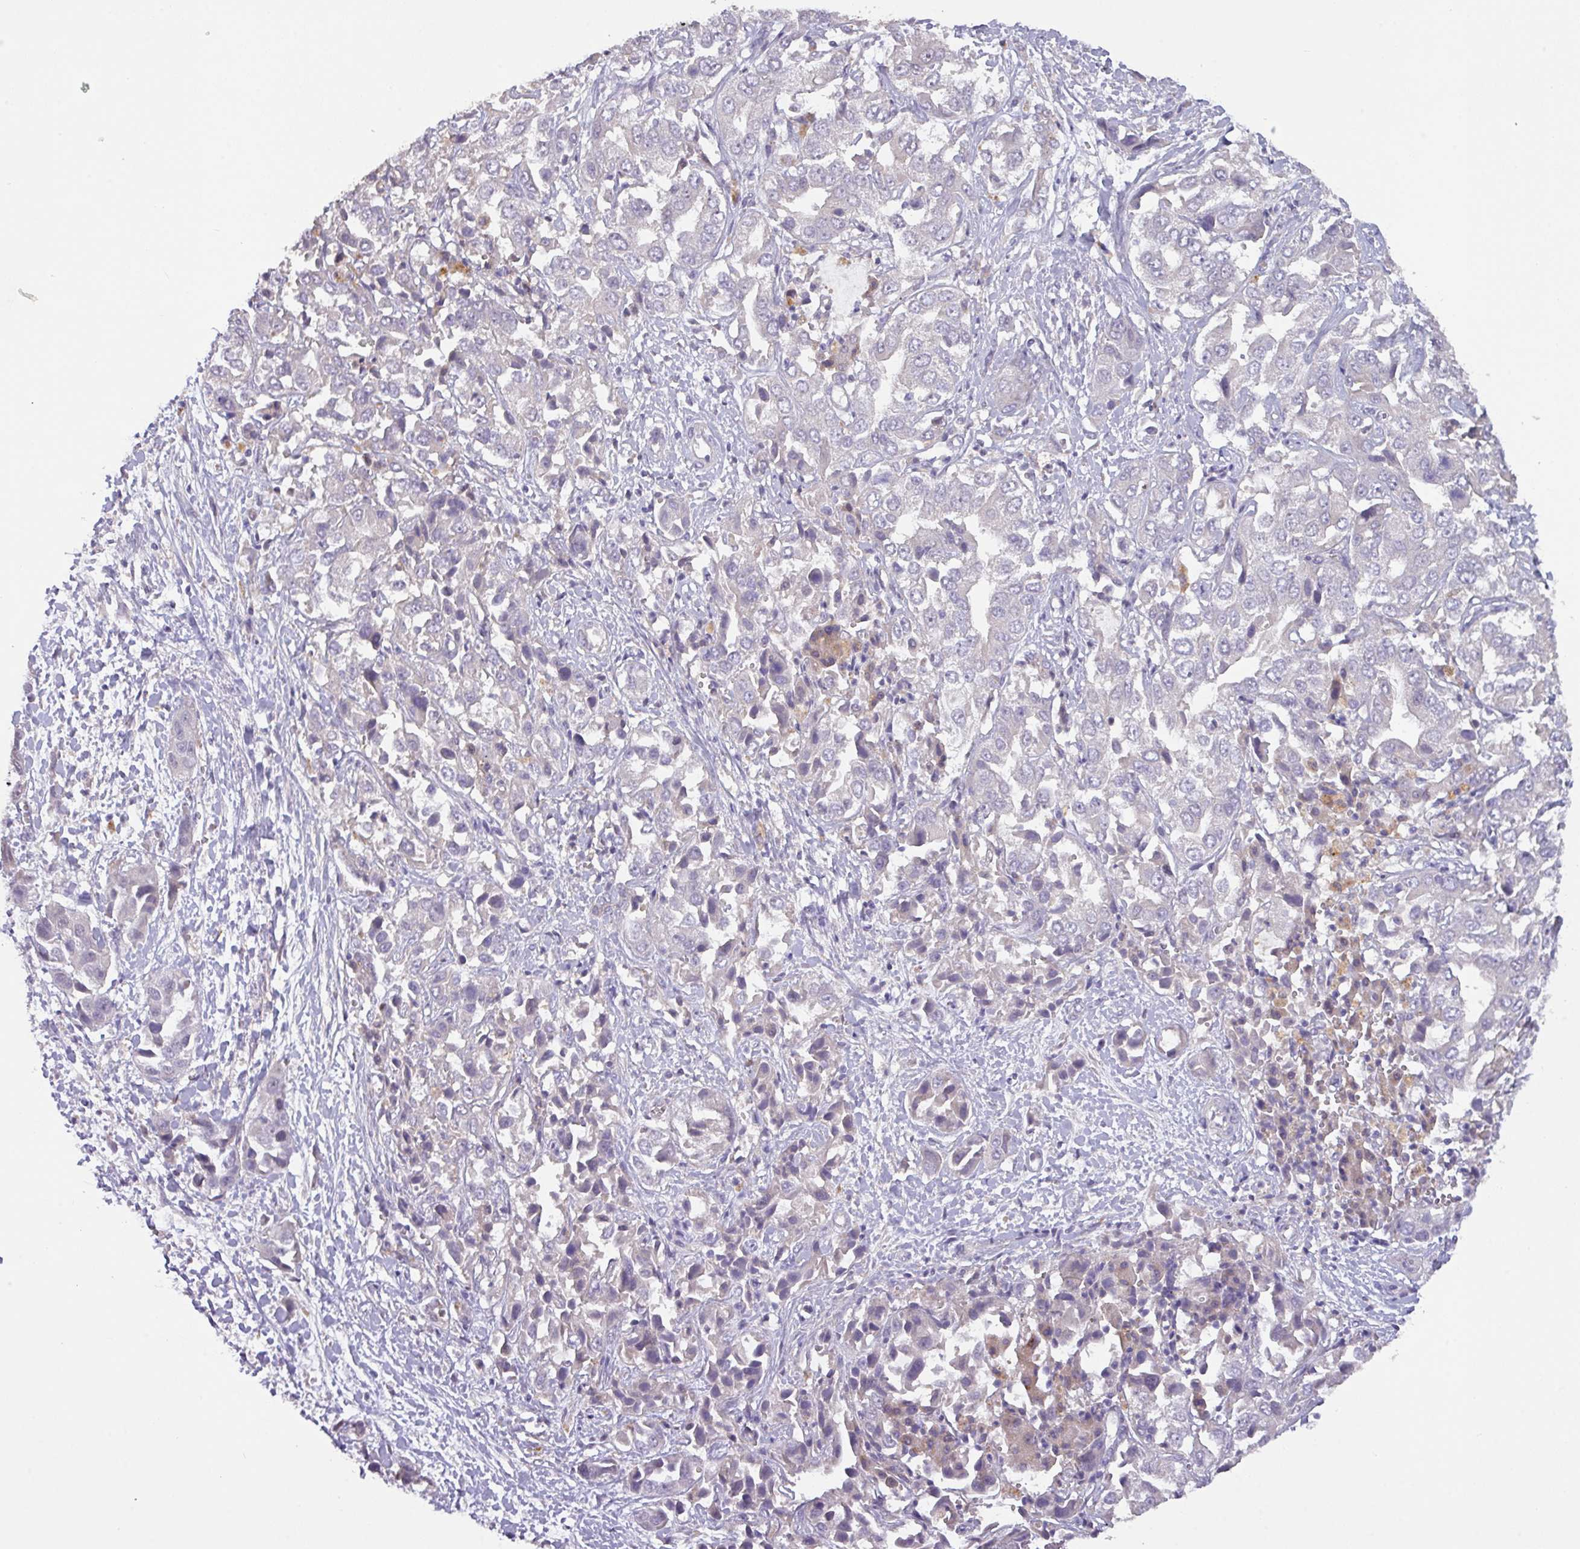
{"staining": {"intensity": "negative", "quantity": "none", "location": "none"}, "tissue": "liver cancer", "cell_type": "Tumor cells", "image_type": "cancer", "snomed": [{"axis": "morphology", "description": "Cholangiocarcinoma"}, {"axis": "topography", "description": "Liver"}], "caption": "Immunohistochemical staining of liver cancer shows no significant expression in tumor cells.", "gene": "PRADC1", "patient": {"sex": "female", "age": 52}}